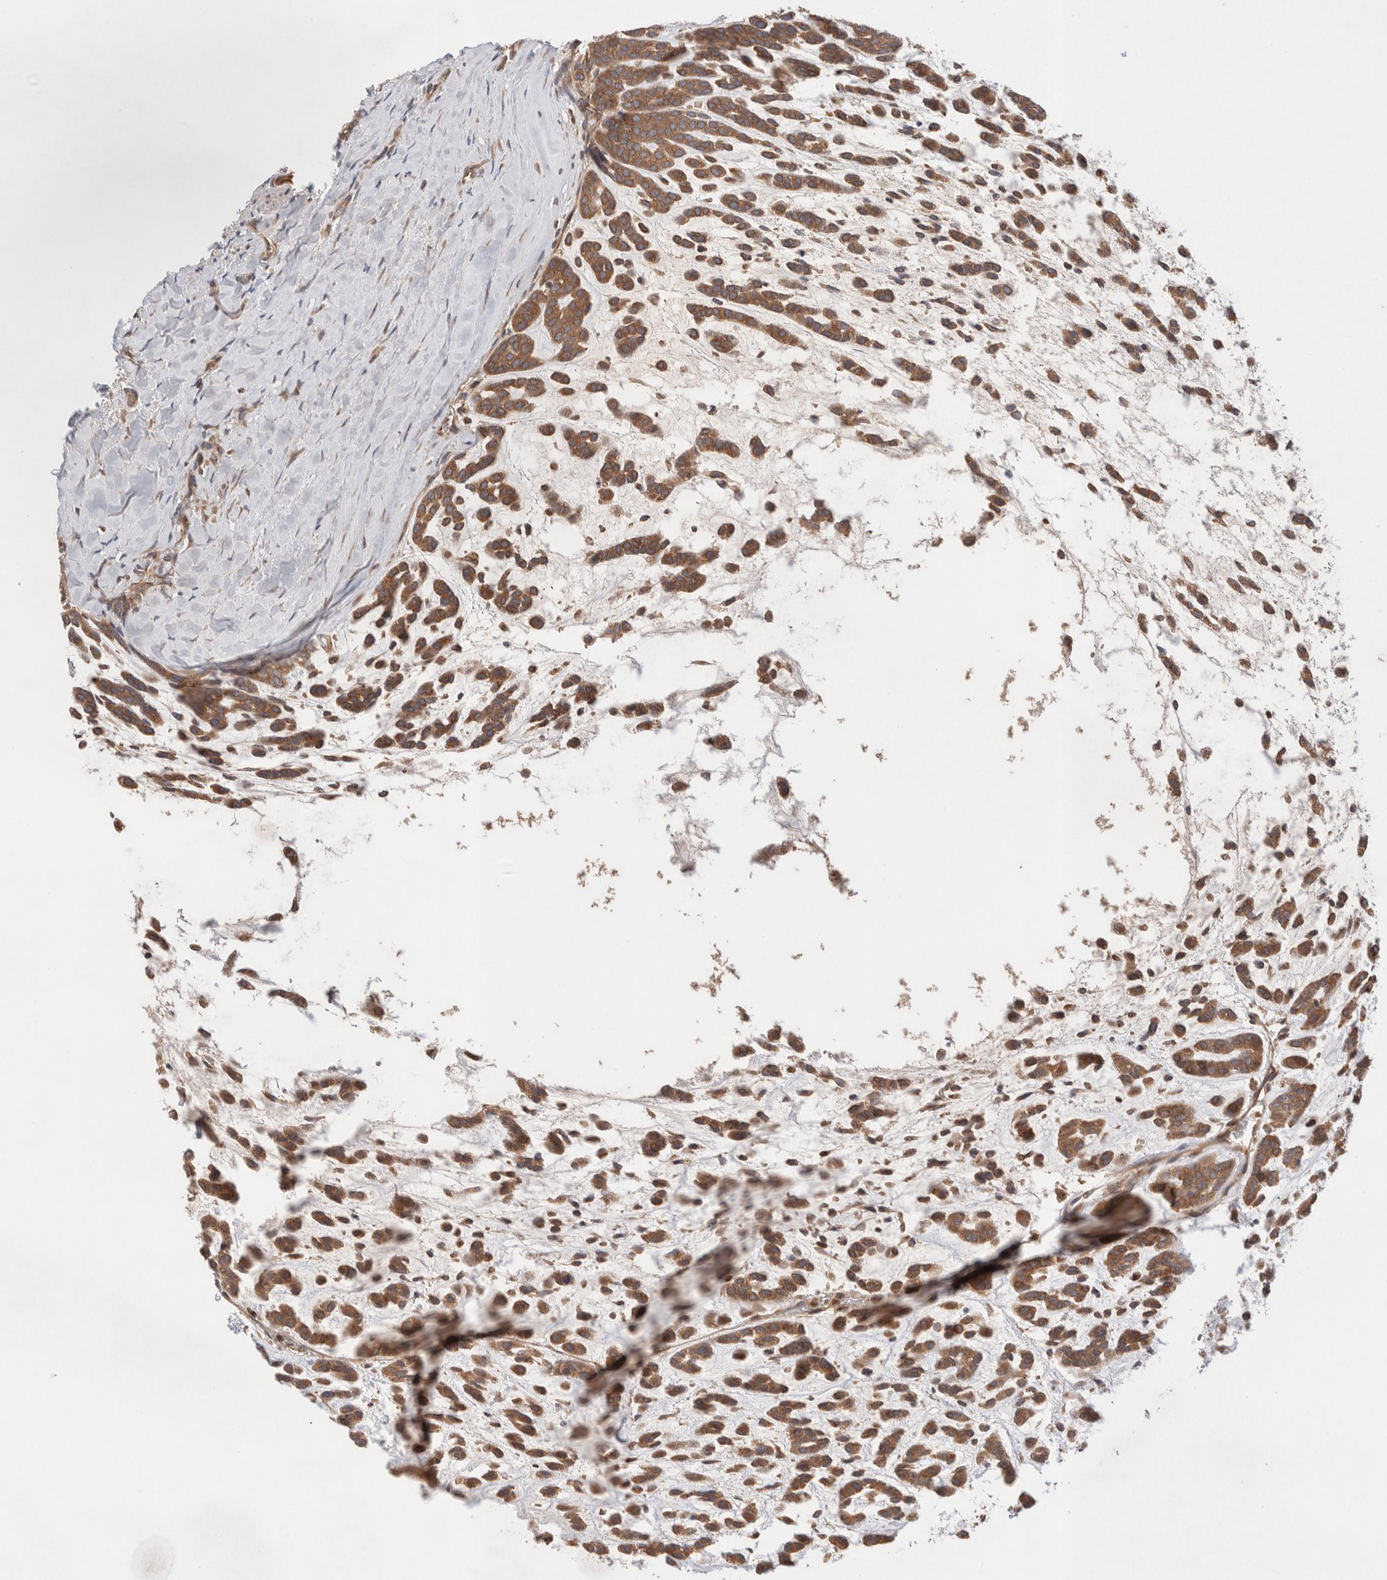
{"staining": {"intensity": "moderate", "quantity": ">75%", "location": "cytoplasmic/membranous"}, "tissue": "head and neck cancer", "cell_type": "Tumor cells", "image_type": "cancer", "snomed": [{"axis": "morphology", "description": "Adenocarcinoma, NOS"}, {"axis": "morphology", "description": "Adenoma, NOS"}, {"axis": "topography", "description": "Head-Neck"}], "caption": "Brown immunohistochemical staining in human head and neck cancer exhibits moderate cytoplasmic/membranous staining in about >75% of tumor cells.", "gene": "SIKE1", "patient": {"sex": "female", "age": 55}}